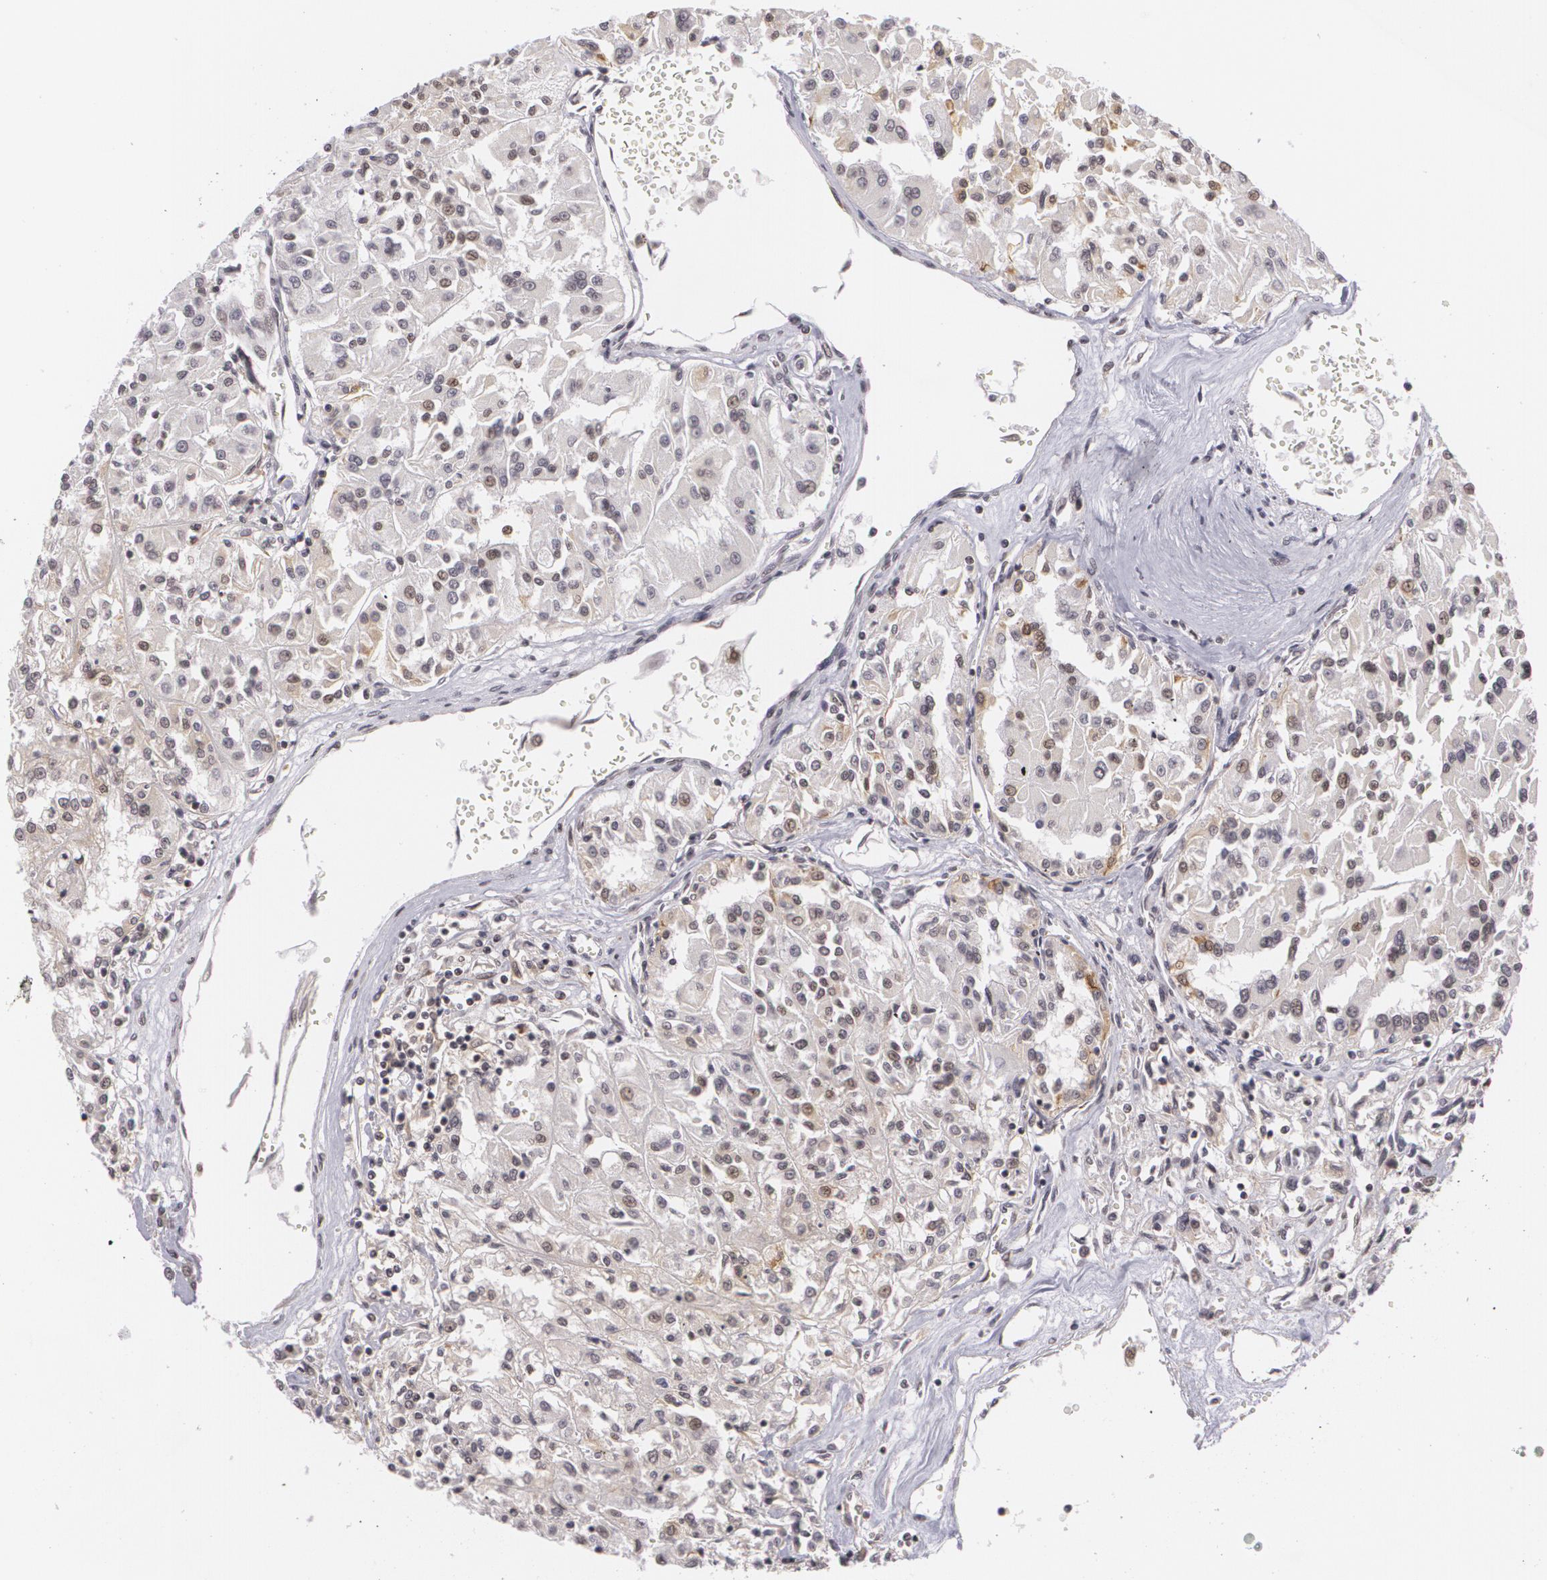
{"staining": {"intensity": "negative", "quantity": "none", "location": "none"}, "tissue": "renal cancer", "cell_type": "Tumor cells", "image_type": "cancer", "snomed": [{"axis": "morphology", "description": "Adenocarcinoma, NOS"}, {"axis": "topography", "description": "Kidney"}], "caption": "Human renal cancer (adenocarcinoma) stained for a protein using immunohistochemistry (IHC) exhibits no staining in tumor cells.", "gene": "RRP7A", "patient": {"sex": "male", "age": 78}}